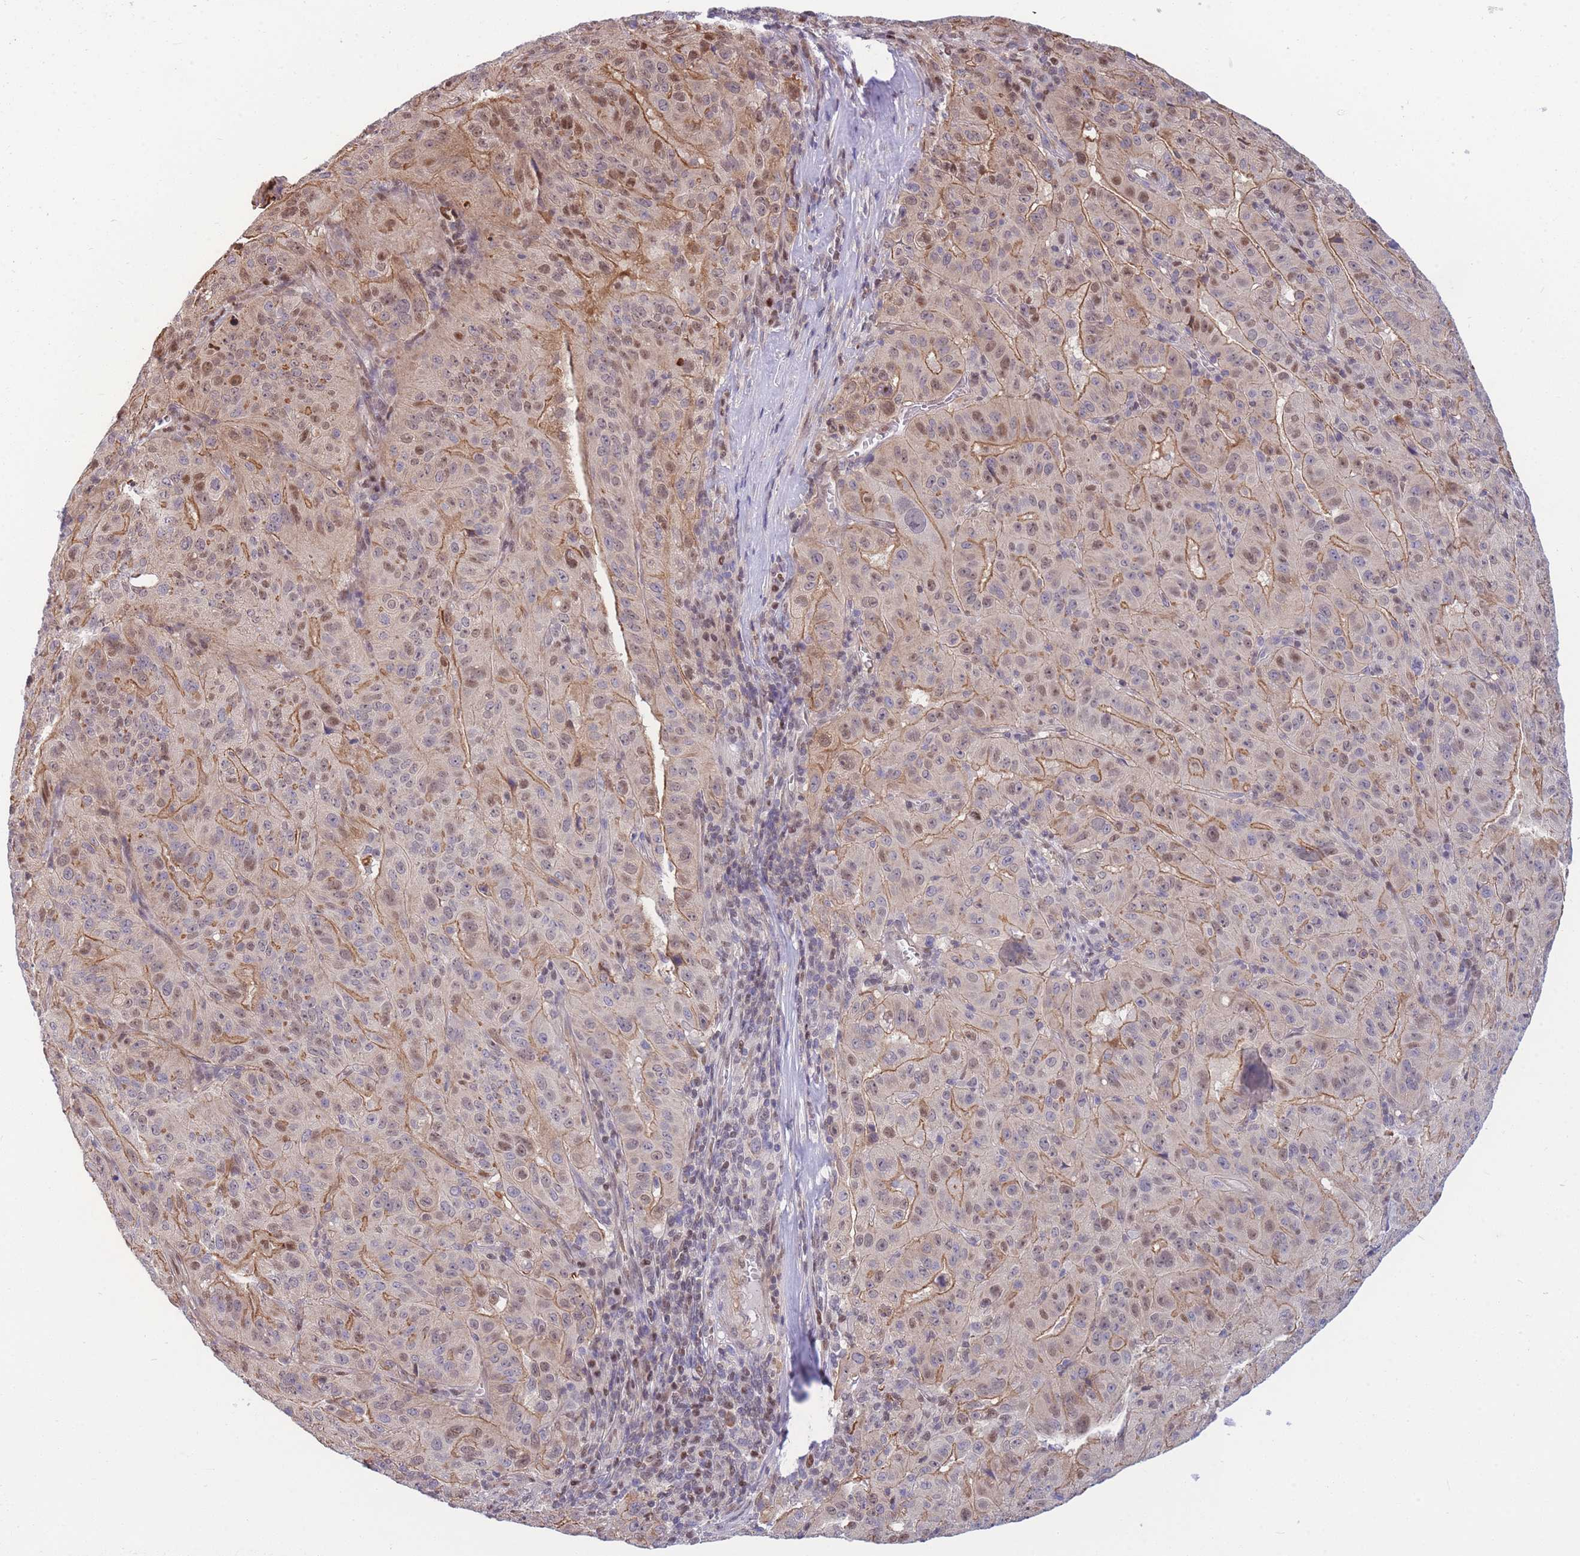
{"staining": {"intensity": "moderate", "quantity": ">75%", "location": "cytoplasmic/membranous,nuclear"}, "tissue": "pancreatic cancer", "cell_type": "Tumor cells", "image_type": "cancer", "snomed": [{"axis": "morphology", "description": "Adenocarcinoma, NOS"}, {"axis": "topography", "description": "Pancreas"}], "caption": "A brown stain shows moderate cytoplasmic/membranous and nuclear positivity of a protein in human adenocarcinoma (pancreatic) tumor cells. The protein of interest is shown in brown color, while the nuclei are stained blue.", "gene": "CRACD", "patient": {"sex": "male", "age": 63}}